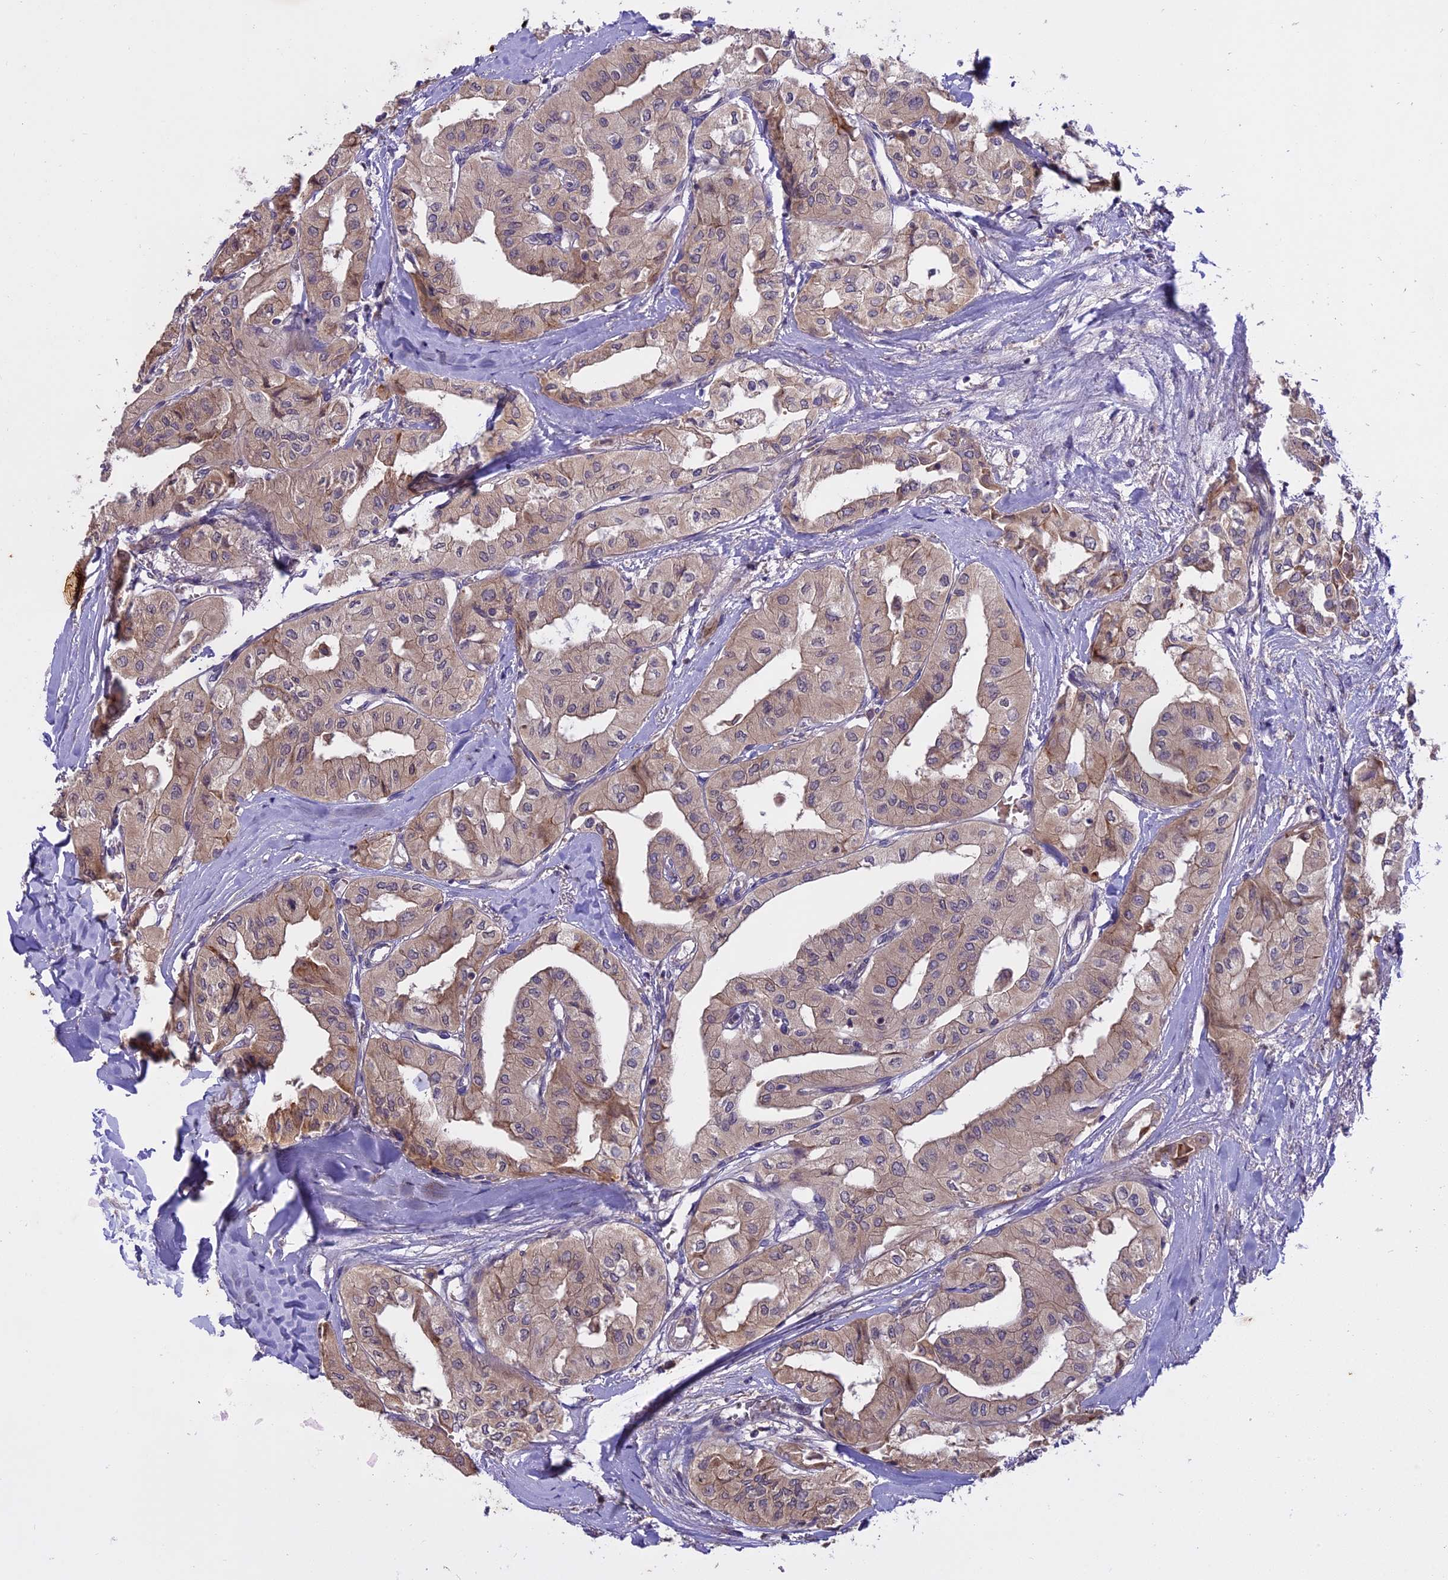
{"staining": {"intensity": "weak", "quantity": "25%-75%", "location": "cytoplasmic/membranous"}, "tissue": "thyroid cancer", "cell_type": "Tumor cells", "image_type": "cancer", "snomed": [{"axis": "morphology", "description": "Papillary adenocarcinoma, NOS"}, {"axis": "topography", "description": "Thyroid gland"}], "caption": "DAB immunohistochemical staining of thyroid papillary adenocarcinoma reveals weak cytoplasmic/membranous protein staining in about 25%-75% of tumor cells.", "gene": "MEMO1", "patient": {"sex": "female", "age": 59}}